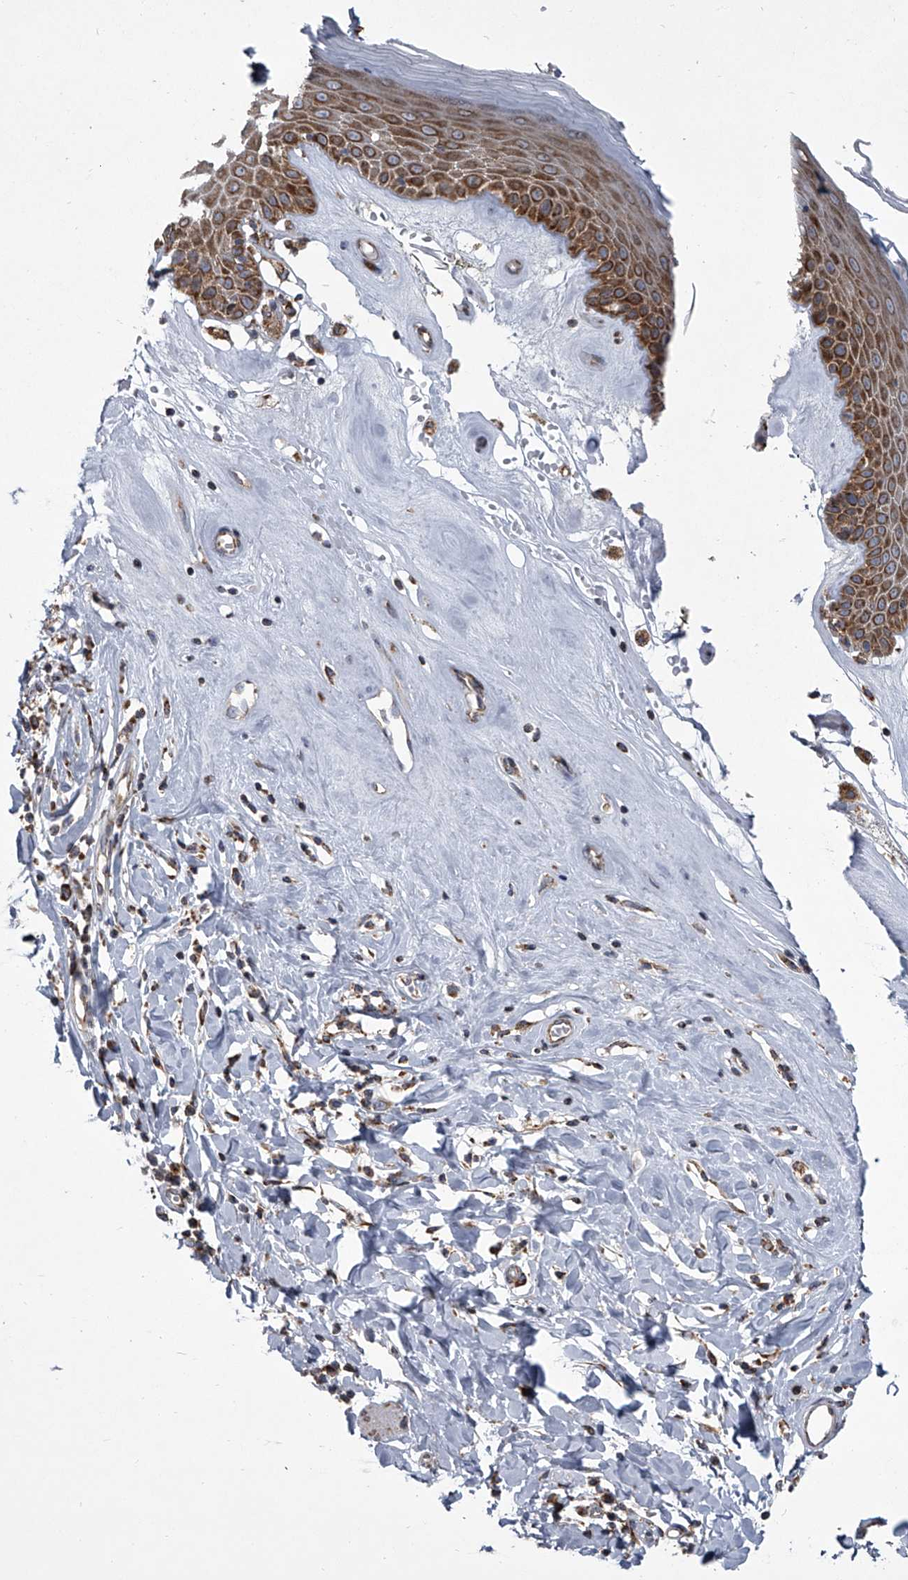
{"staining": {"intensity": "strong", "quantity": ">75%", "location": "cytoplasmic/membranous"}, "tissue": "skin", "cell_type": "Epidermal cells", "image_type": "normal", "snomed": [{"axis": "morphology", "description": "Normal tissue, NOS"}, {"axis": "morphology", "description": "Inflammation, NOS"}, {"axis": "topography", "description": "Vulva"}], "caption": "Epidermal cells reveal high levels of strong cytoplasmic/membranous staining in approximately >75% of cells in benign skin. (IHC, brightfield microscopy, high magnification).", "gene": "ZC3H15", "patient": {"sex": "female", "age": 84}}